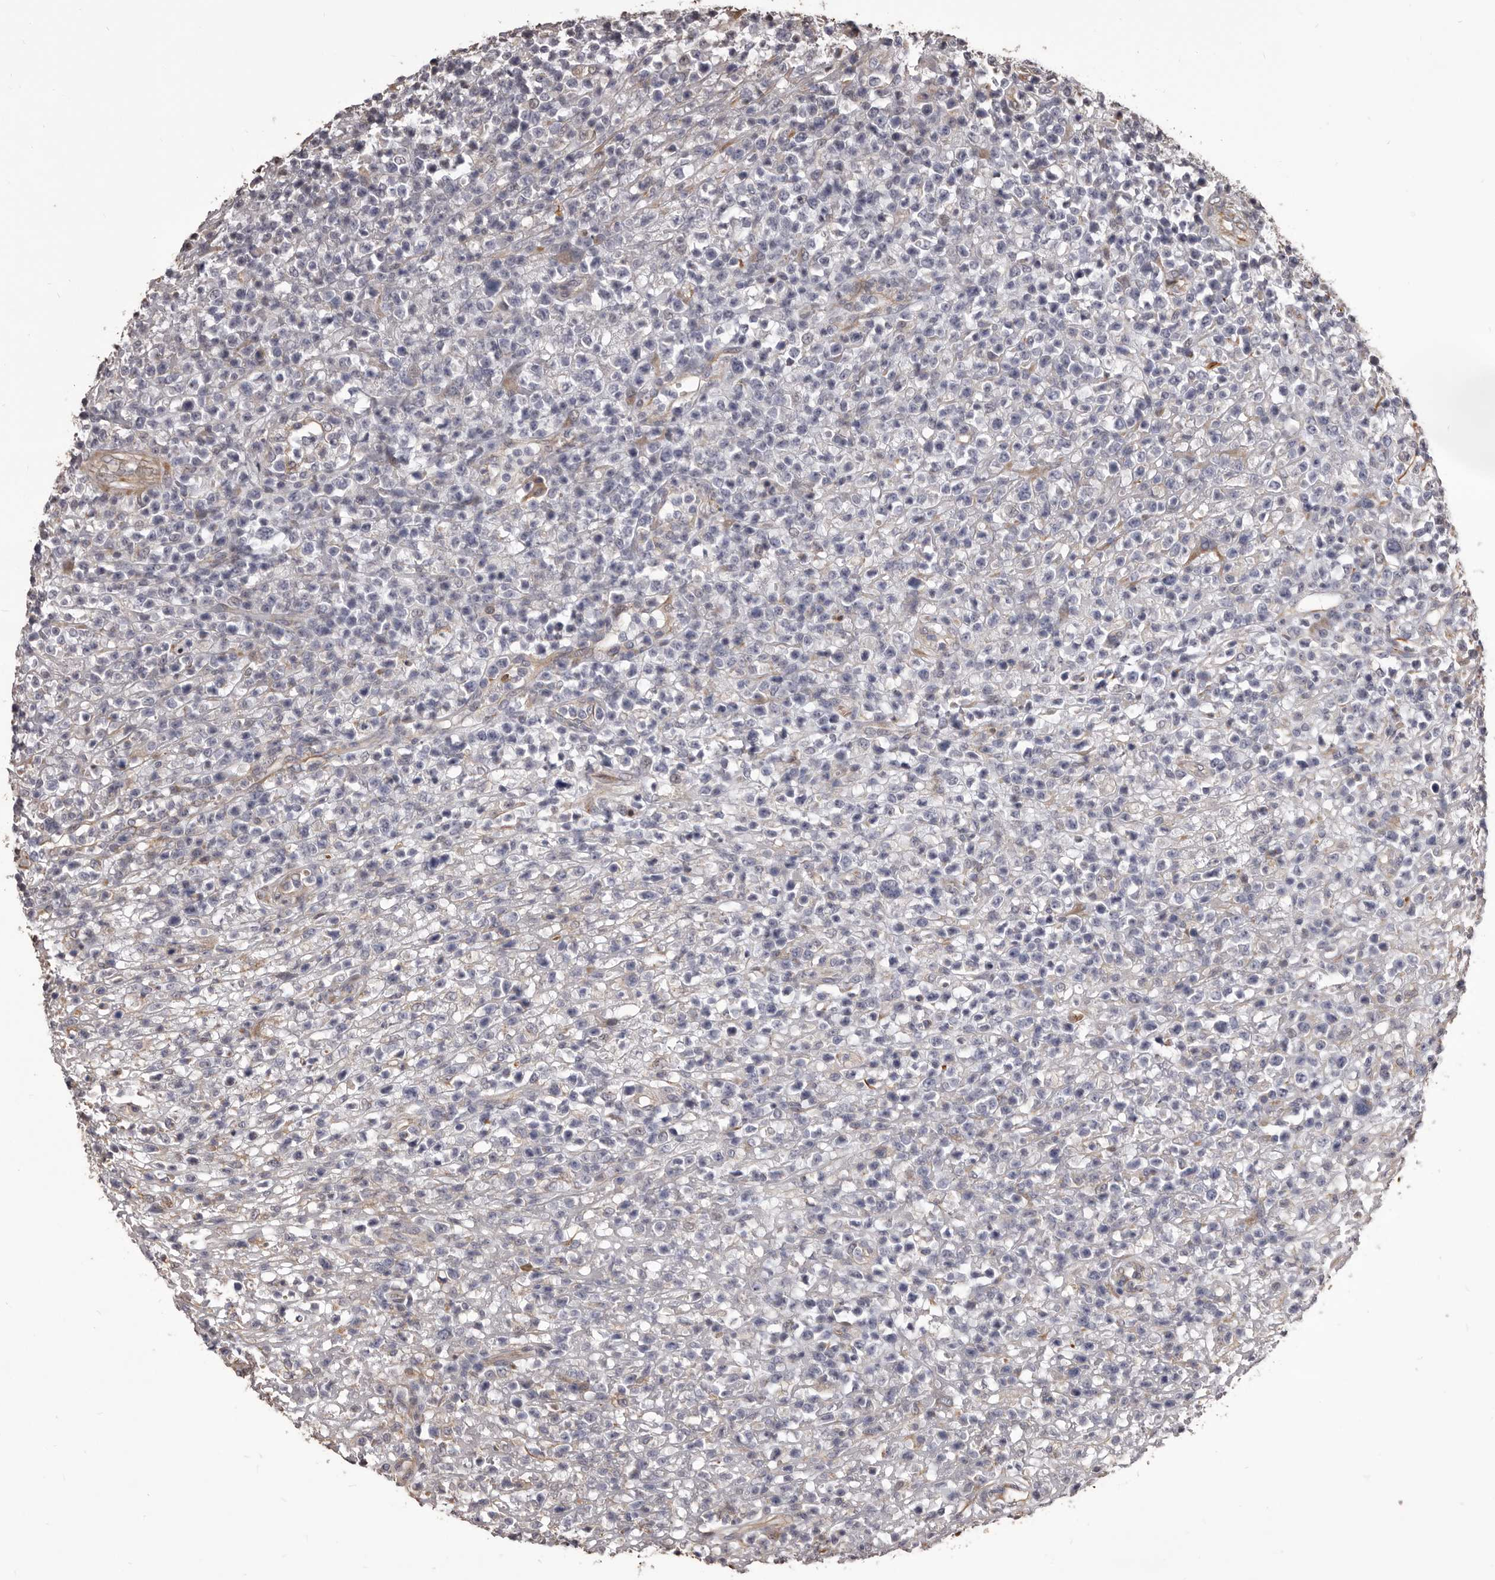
{"staining": {"intensity": "negative", "quantity": "none", "location": "none"}, "tissue": "lymphoma", "cell_type": "Tumor cells", "image_type": "cancer", "snomed": [{"axis": "morphology", "description": "Malignant lymphoma, non-Hodgkin's type, High grade"}, {"axis": "topography", "description": "Colon"}], "caption": "Immunohistochemistry of lymphoma displays no staining in tumor cells.", "gene": "ALPK1", "patient": {"sex": "female", "age": 53}}